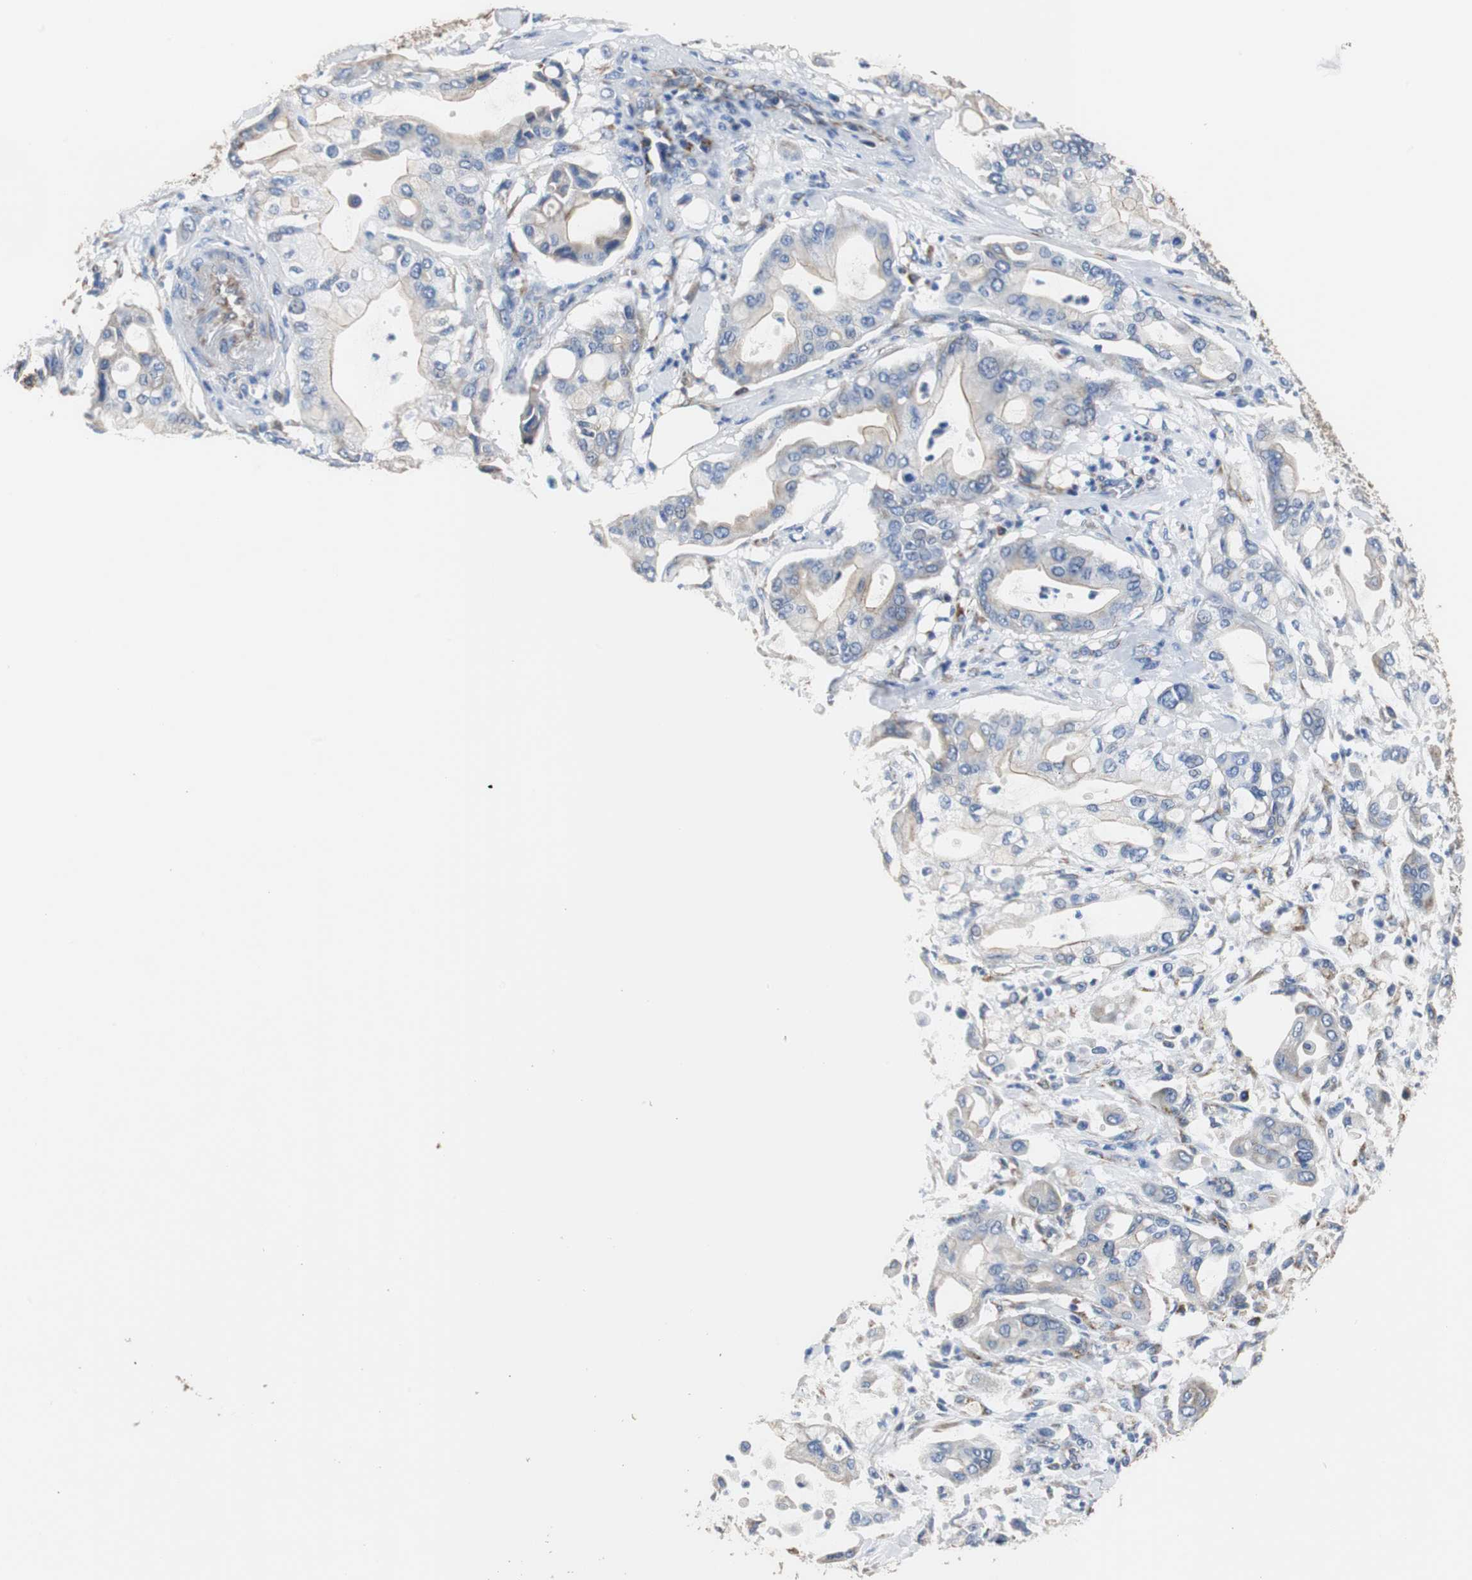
{"staining": {"intensity": "weak", "quantity": "25%-75%", "location": "cytoplasmic/membranous"}, "tissue": "pancreatic cancer", "cell_type": "Tumor cells", "image_type": "cancer", "snomed": [{"axis": "morphology", "description": "Adenocarcinoma, NOS"}, {"axis": "morphology", "description": "Adenocarcinoma, metastatic, NOS"}, {"axis": "topography", "description": "Lymph node"}, {"axis": "topography", "description": "Pancreas"}, {"axis": "topography", "description": "Duodenum"}], "caption": "Protein expression analysis of pancreatic cancer (metastatic adenocarcinoma) displays weak cytoplasmic/membranous staining in about 25%-75% of tumor cells.", "gene": "PCK1", "patient": {"sex": "female", "age": 64}}